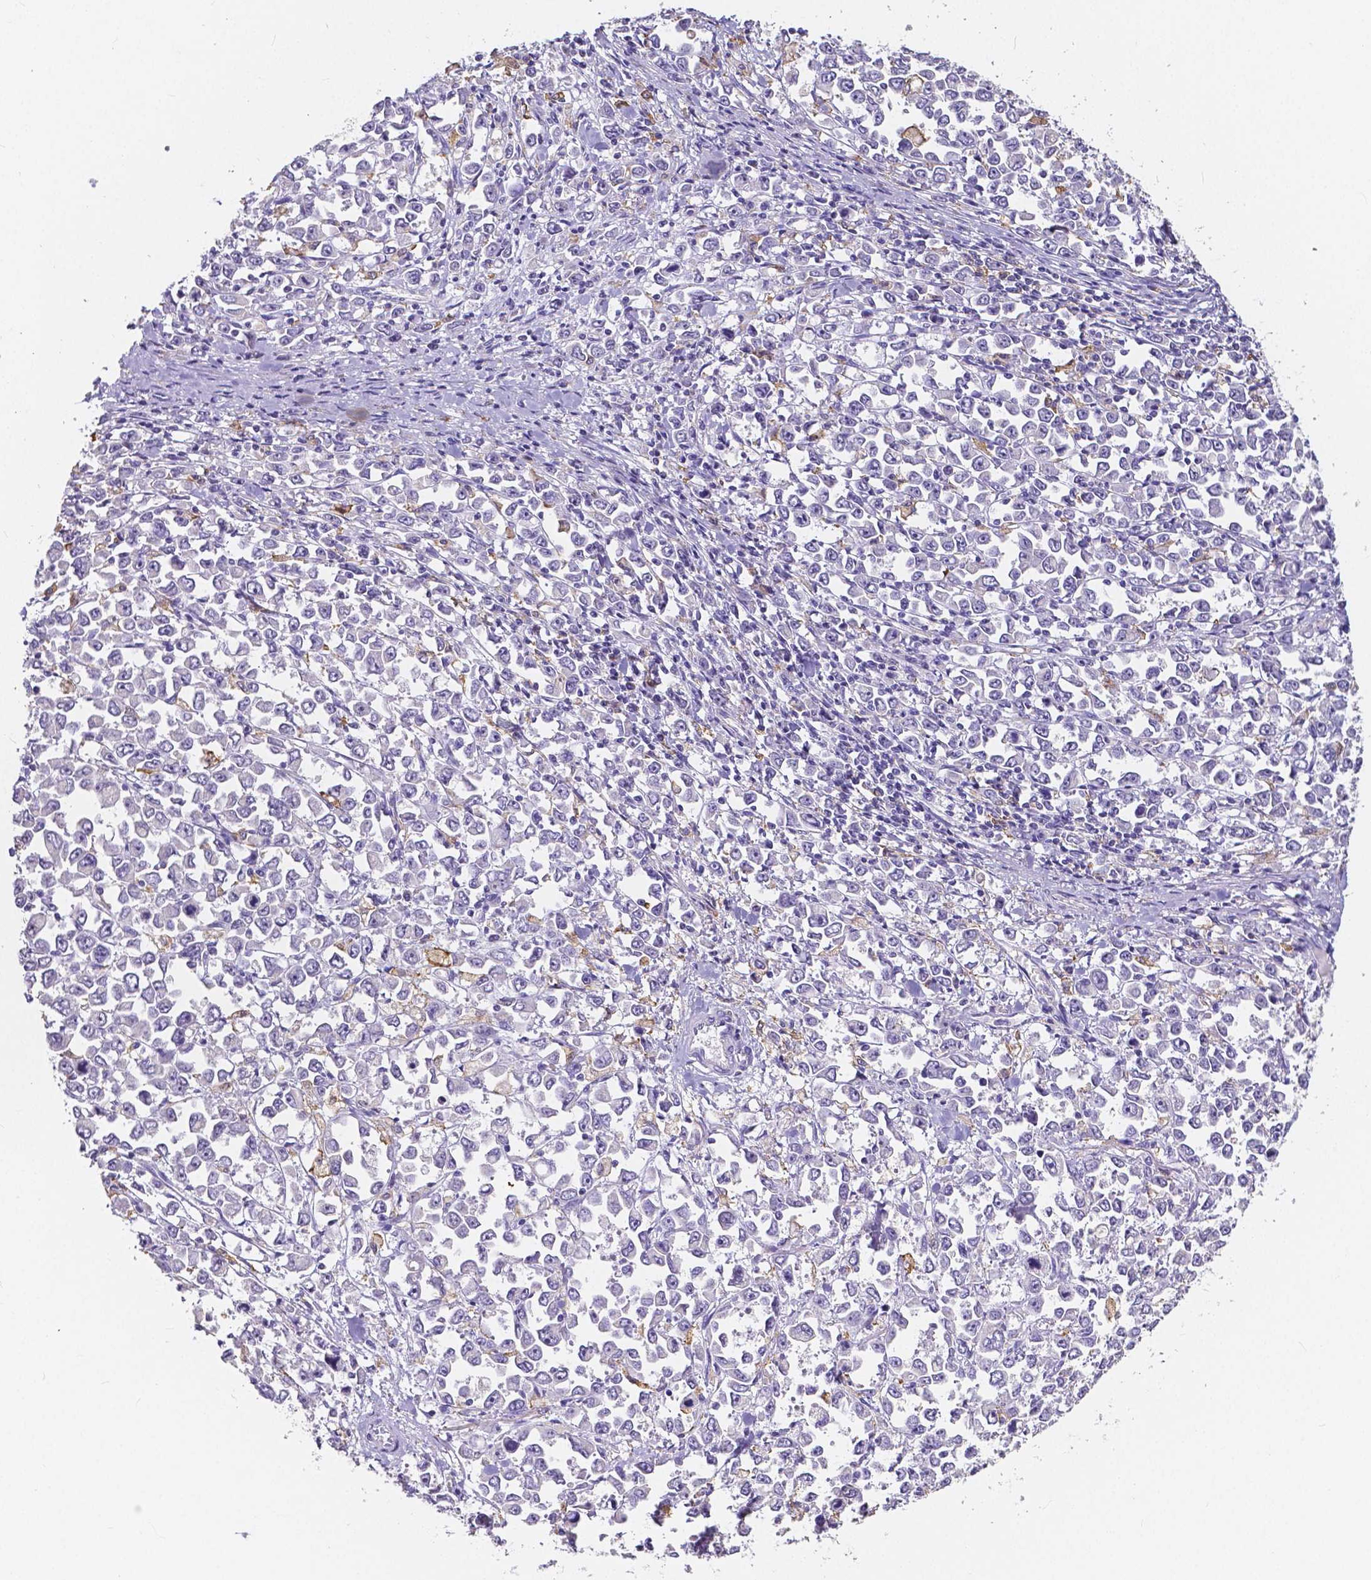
{"staining": {"intensity": "negative", "quantity": "none", "location": "none"}, "tissue": "stomach cancer", "cell_type": "Tumor cells", "image_type": "cancer", "snomed": [{"axis": "morphology", "description": "Adenocarcinoma, NOS"}, {"axis": "topography", "description": "Stomach, upper"}], "caption": "The micrograph displays no staining of tumor cells in stomach cancer (adenocarcinoma).", "gene": "ACP5", "patient": {"sex": "male", "age": 70}}